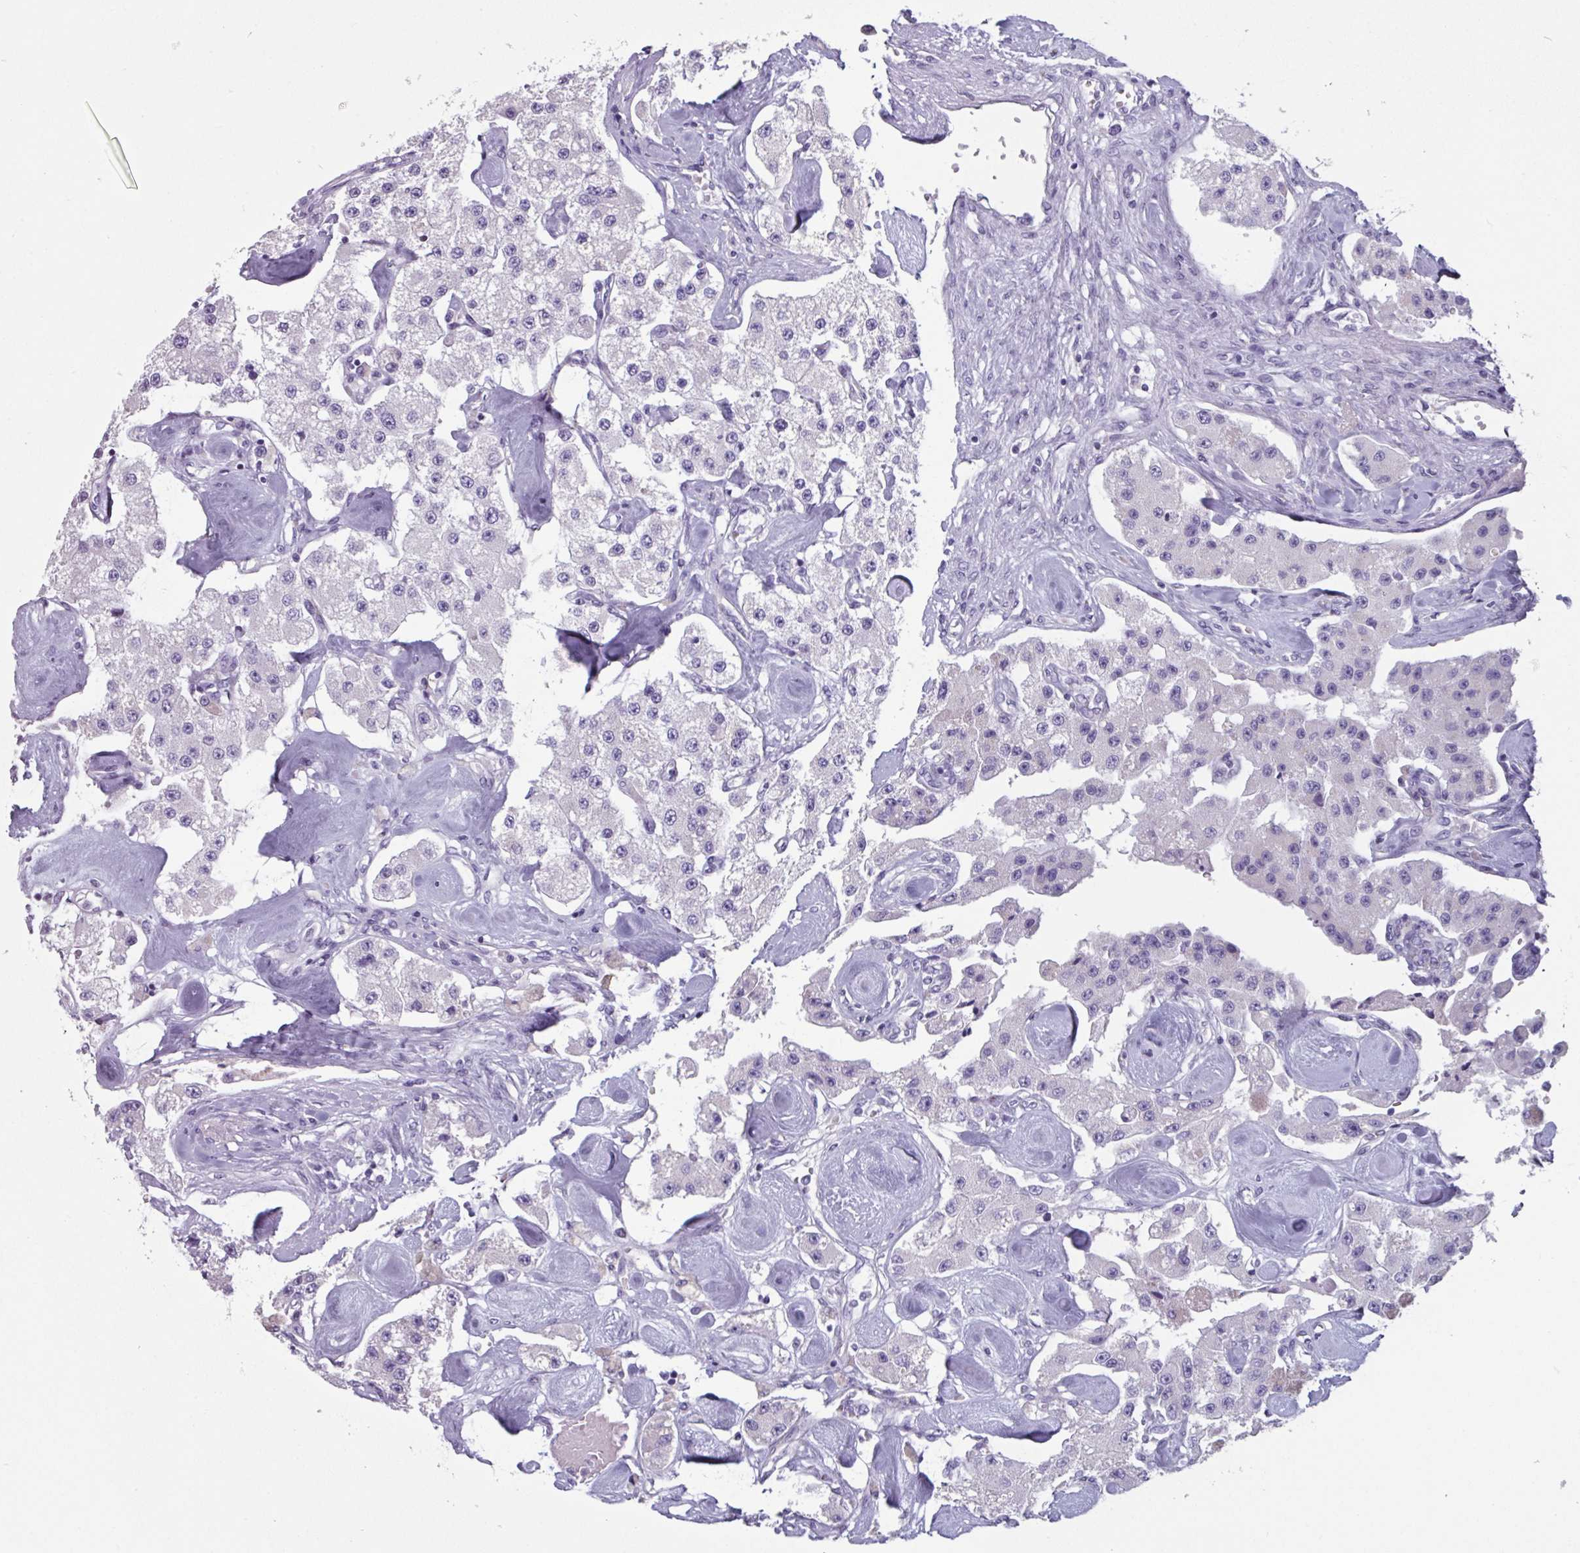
{"staining": {"intensity": "negative", "quantity": "none", "location": "none"}, "tissue": "carcinoid", "cell_type": "Tumor cells", "image_type": "cancer", "snomed": [{"axis": "morphology", "description": "Carcinoid, malignant, NOS"}, {"axis": "topography", "description": "Pancreas"}], "caption": "Carcinoid (malignant) was stained to show a protein in brown. There is no significant staining in tumor cells.", "gene": "ADGRE1", "patient": {"sex": "male", "age": 41}}